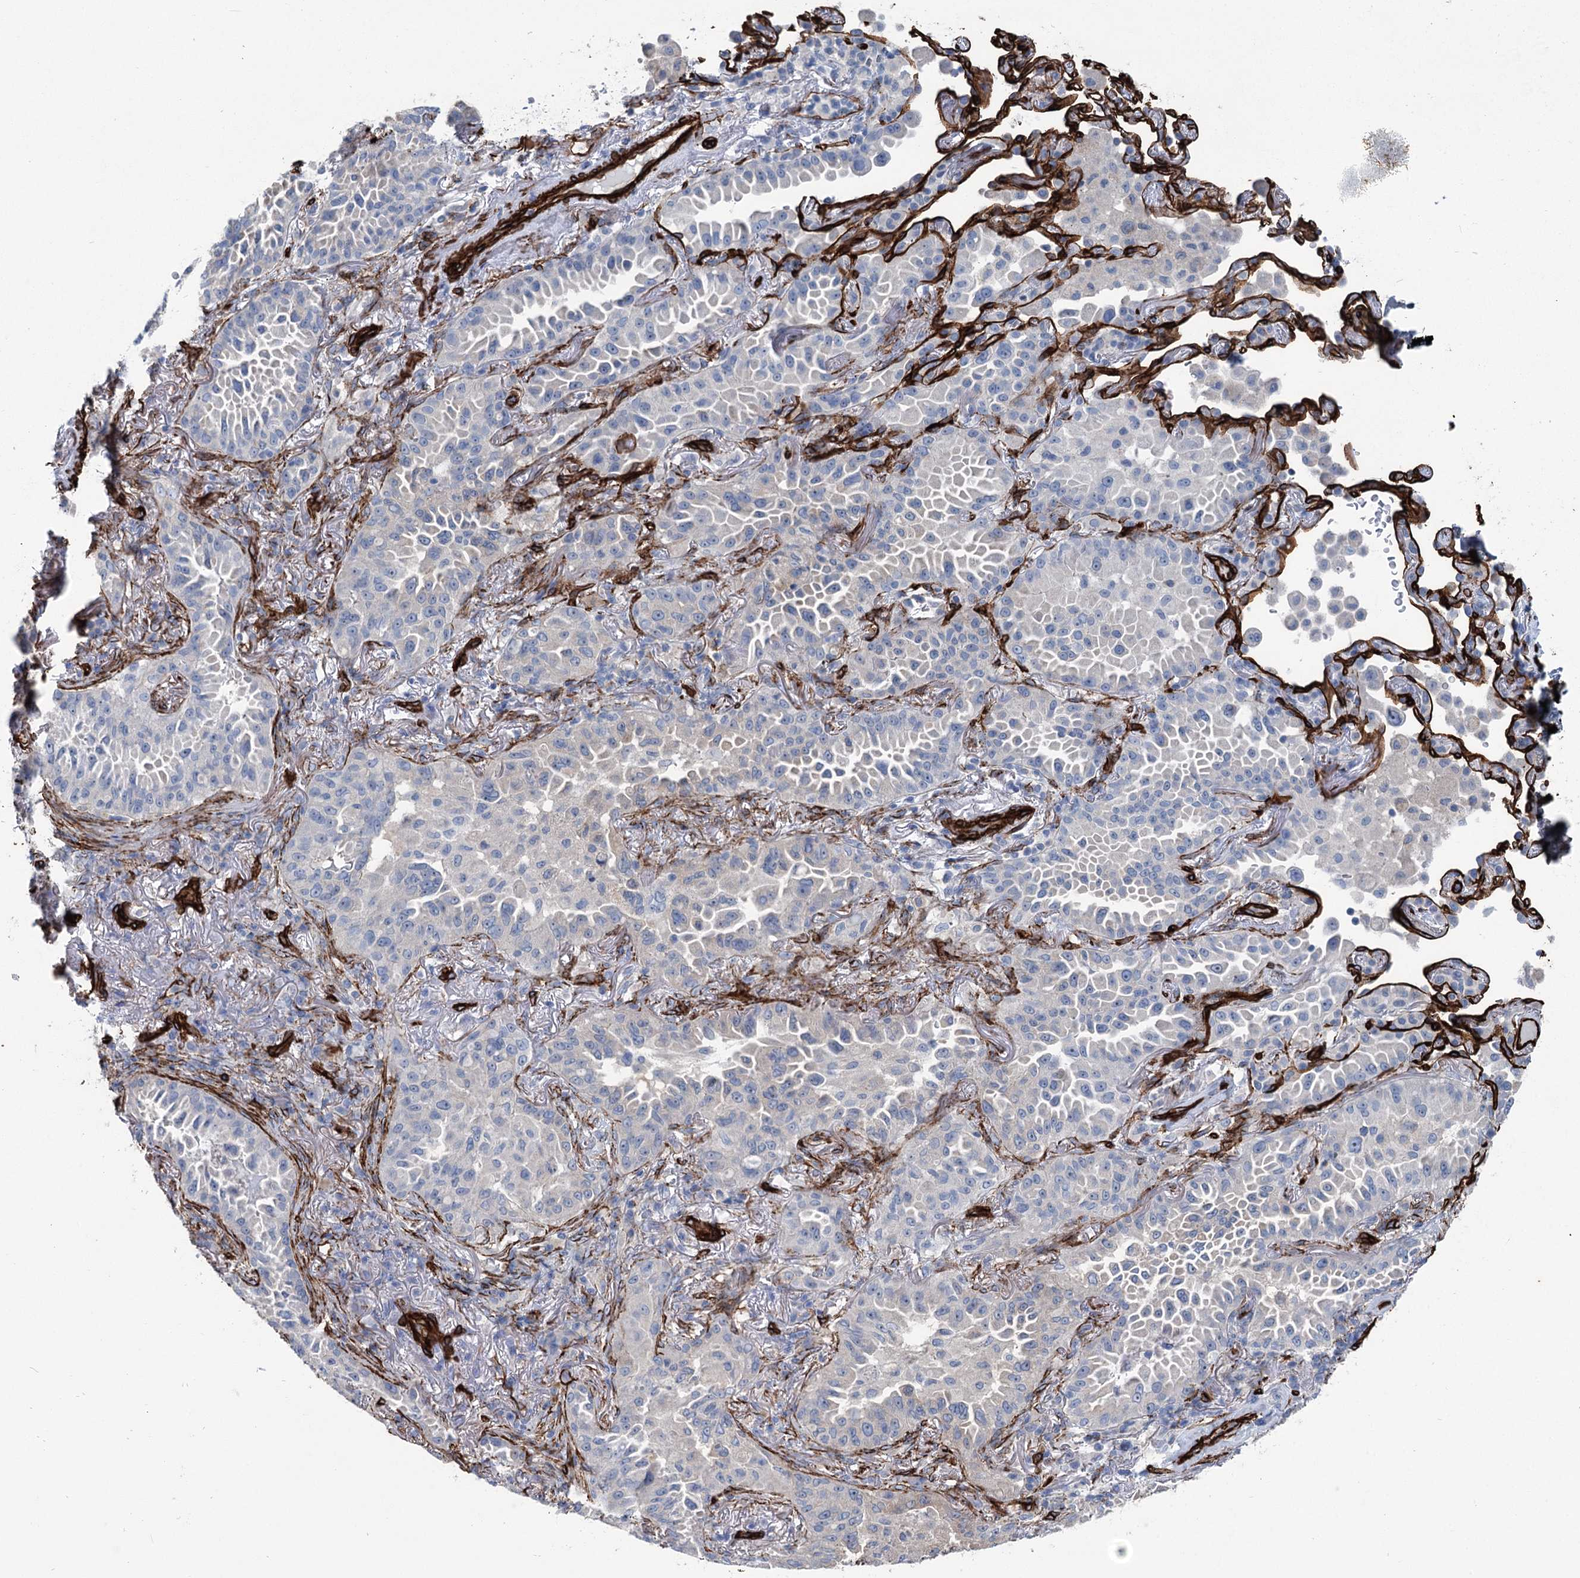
{"staining": {"intensity": "negative", "quantity": "none", "location": "none"}, "tissue": "lung cancer", "cell_type": "Tumor cells", "image_type": "cancer", "snomed": [{"axis": "morphology", "description": "Adenocarcinoma, NOS"}, {"axis": "topography", "description": "Lung"}], "caption": "Adenocarcinoma (lung) stained for a protein using immunohistochemistry (IHC) displays no positivity tumor cells.", "gene": "IQSEC1", "patient": {"sex": "female", "age": 69}}